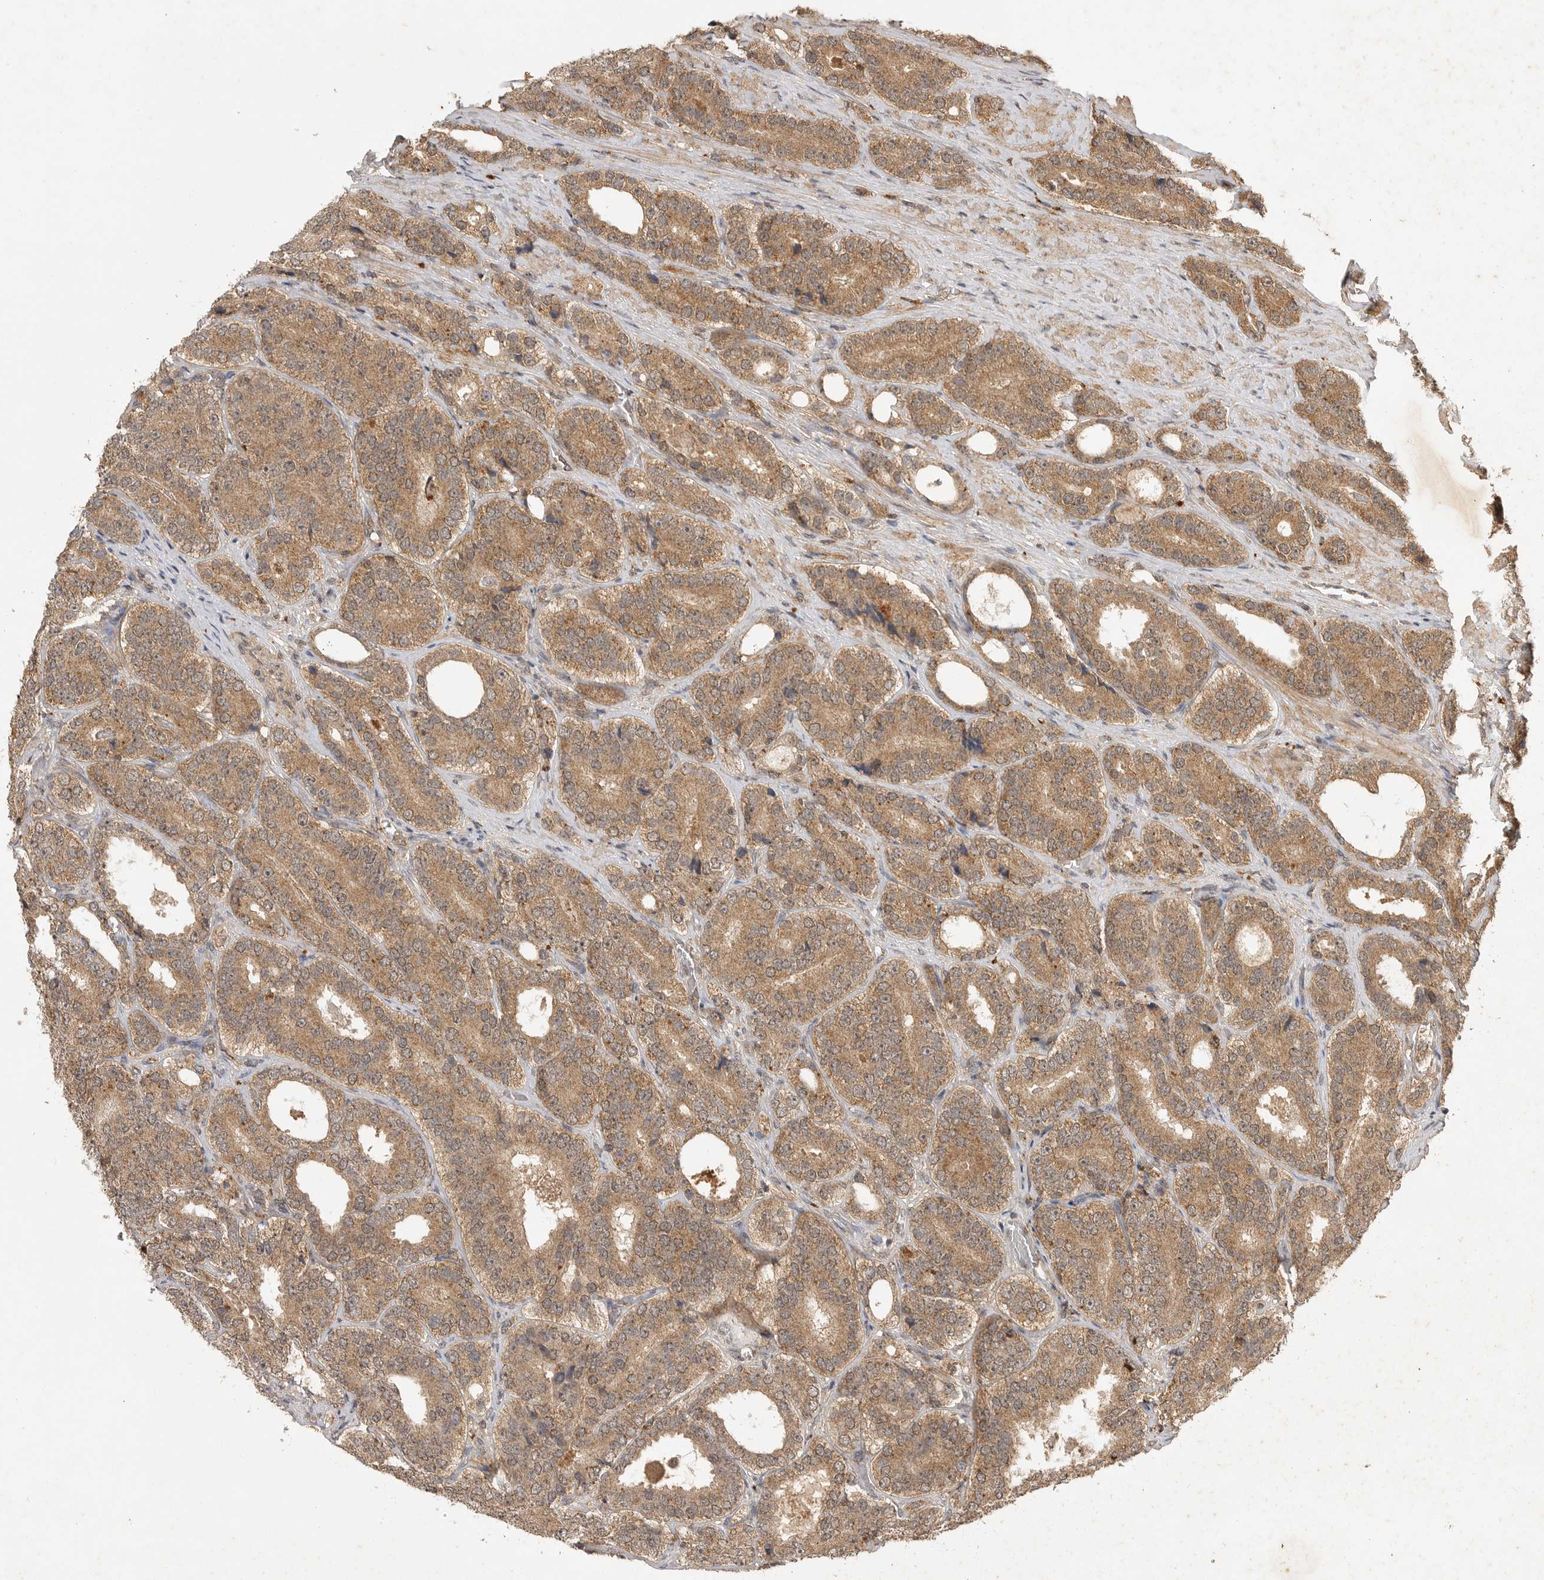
{"staining": {"intensity": "moderate", "quantity": ">75%", "location": "cytoplasmic/membranous"}, "tissue": "prostate cancer", "cell_type": "Tumor cells", "image_type": "cancer", "snomed": [{"axis": "morphology", "description": "Adenocarcinoma, High grade"}, {"axis": "topography", "description": "Prostate"}], "caption": "Moderate cytoplasmic/membranous expression is present in approximately >75% of tumor cells in prostate cancer. (DAB (3,3'-diaminobenzidine) IHC with brightfield microscopy, high magnification).", "gene": "ICOSLG", "patient": {"sex": "male", "age": 56}}